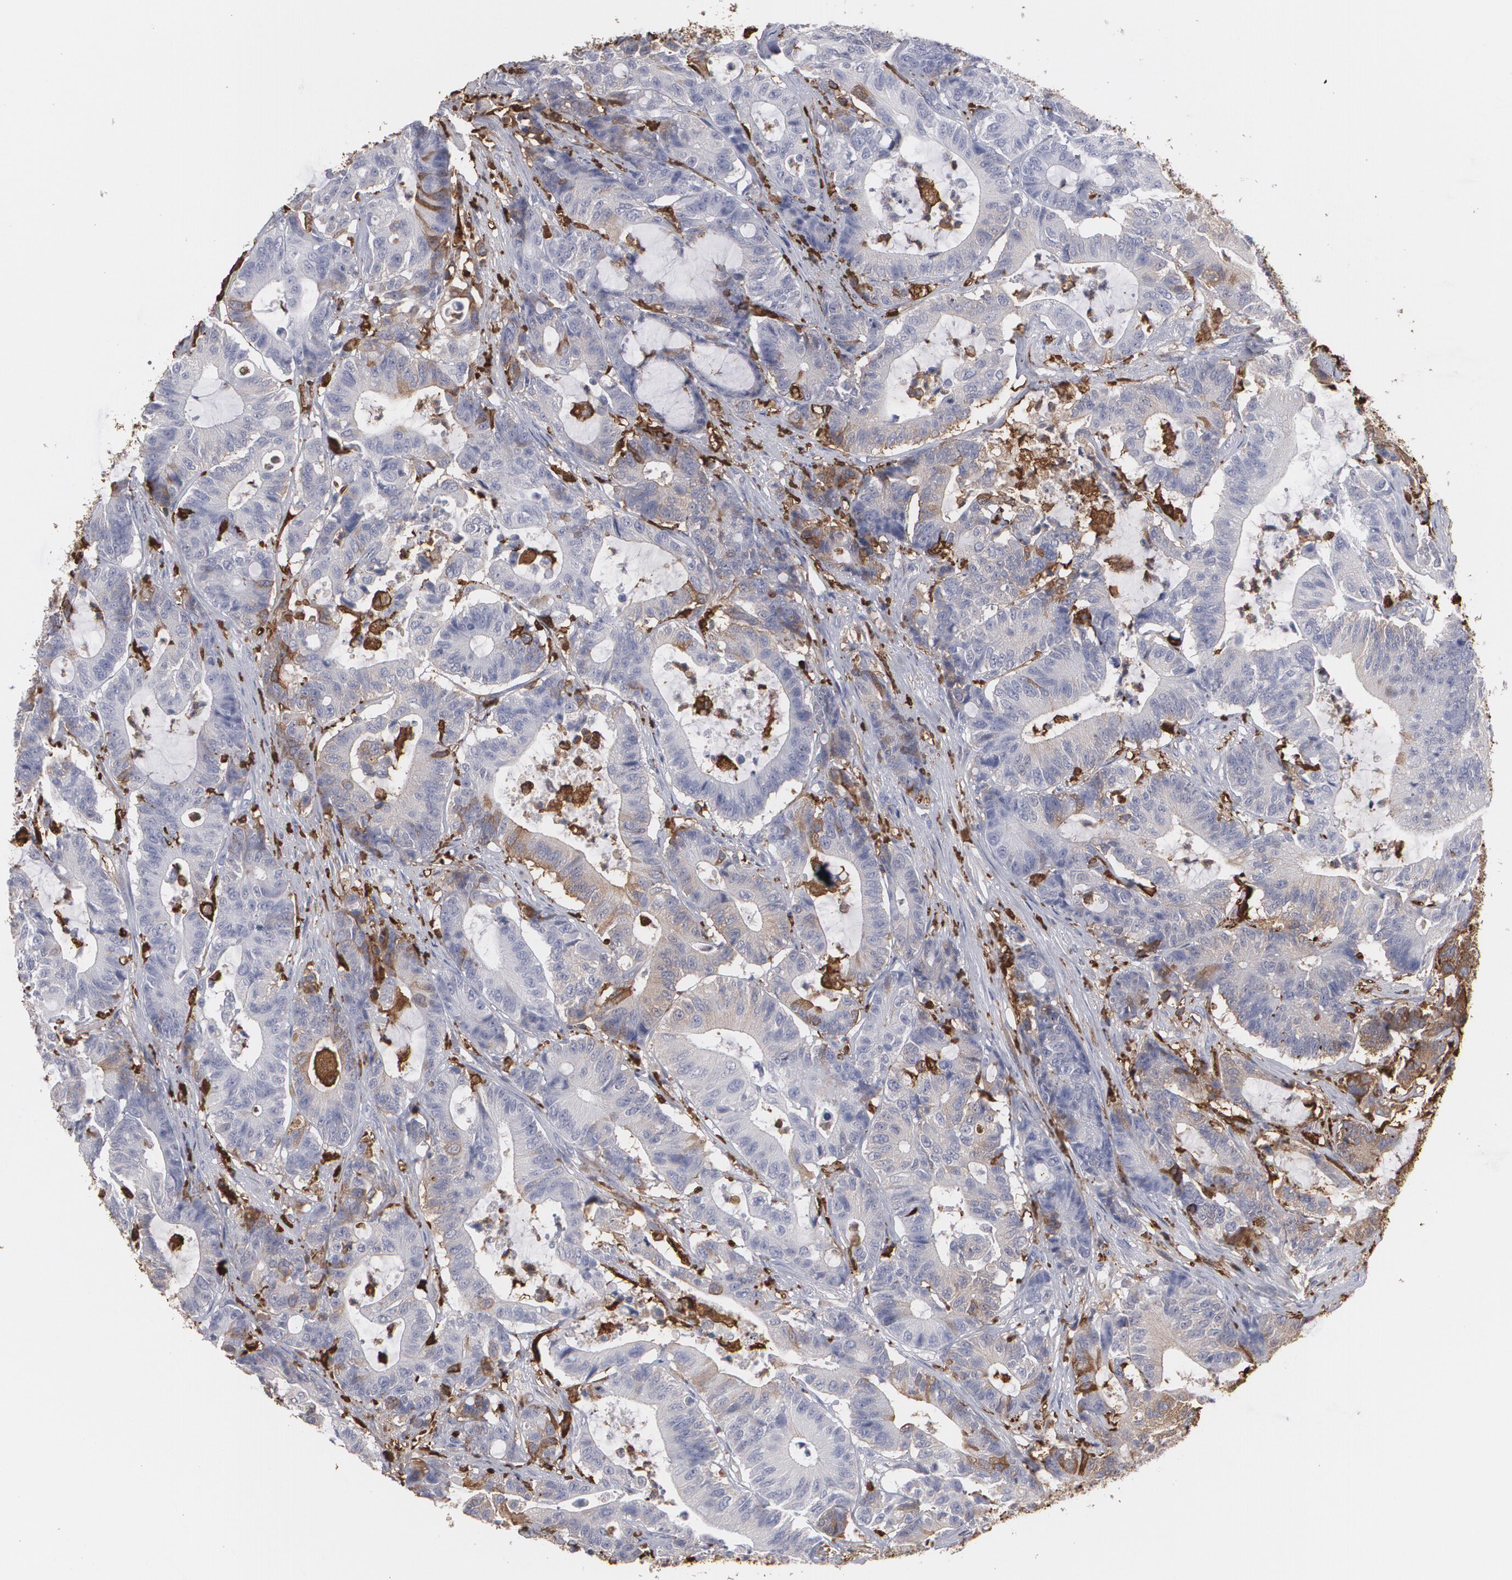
{"staining": {"intensity": "negative", "quantity": "none", "location": "none"}, "tissue": "colorectal cancer", "cell_type": "Tumor cells", "image_type": "cancer", "snomed": [{"axis": "morphology", "description": "Adenocarcinoma, NOS"}, {"axis": "topography", "description": "Colon"}], "caption": "An image of colorectal adenocarcinoma stained for a protein demonstrates no brown staining in tumor cells.", "gene": "ODC1", "patient": {"sex": "female", "age": 84}}